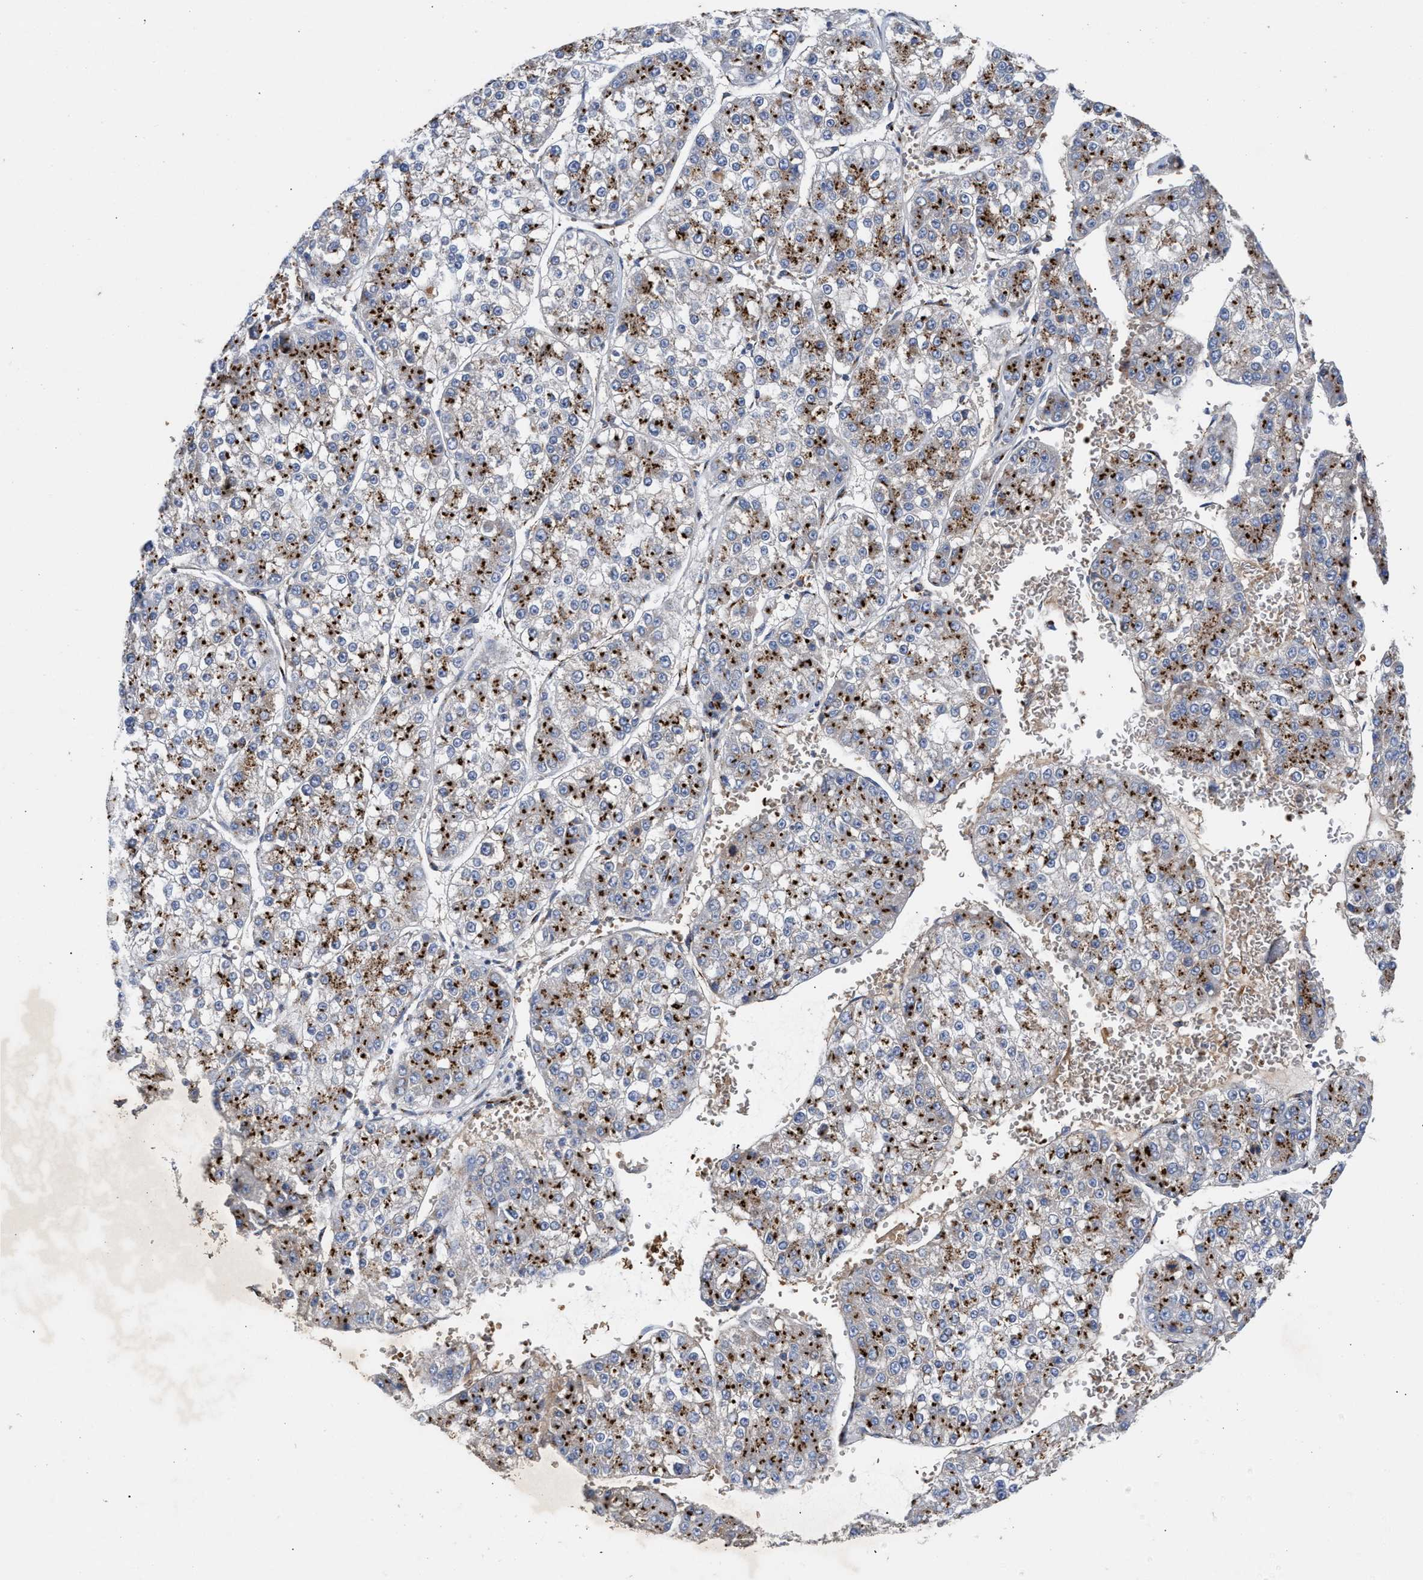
{"staining": {"intensity": "strong", "quantity": ">75%", "location": "cytoplasmic/membranous"}, "tissue": "liver cancer", "cell_type": "Tumor cells", "image_type": "cancer", "snomed": [{"axis": "morphology", "description": "Carcinoma, Hepatocellular, NOS"}, {"axis": "topography", "description": "Liver"}], "caption": "IHC of hepatocellular carcinoma (liver) reveals high levels of strong cytoplasmic/membranous positivity in approximately >75% of tumor cells.", "gene": "CCL2", "patient": {"sex": "female", "age": 73}}